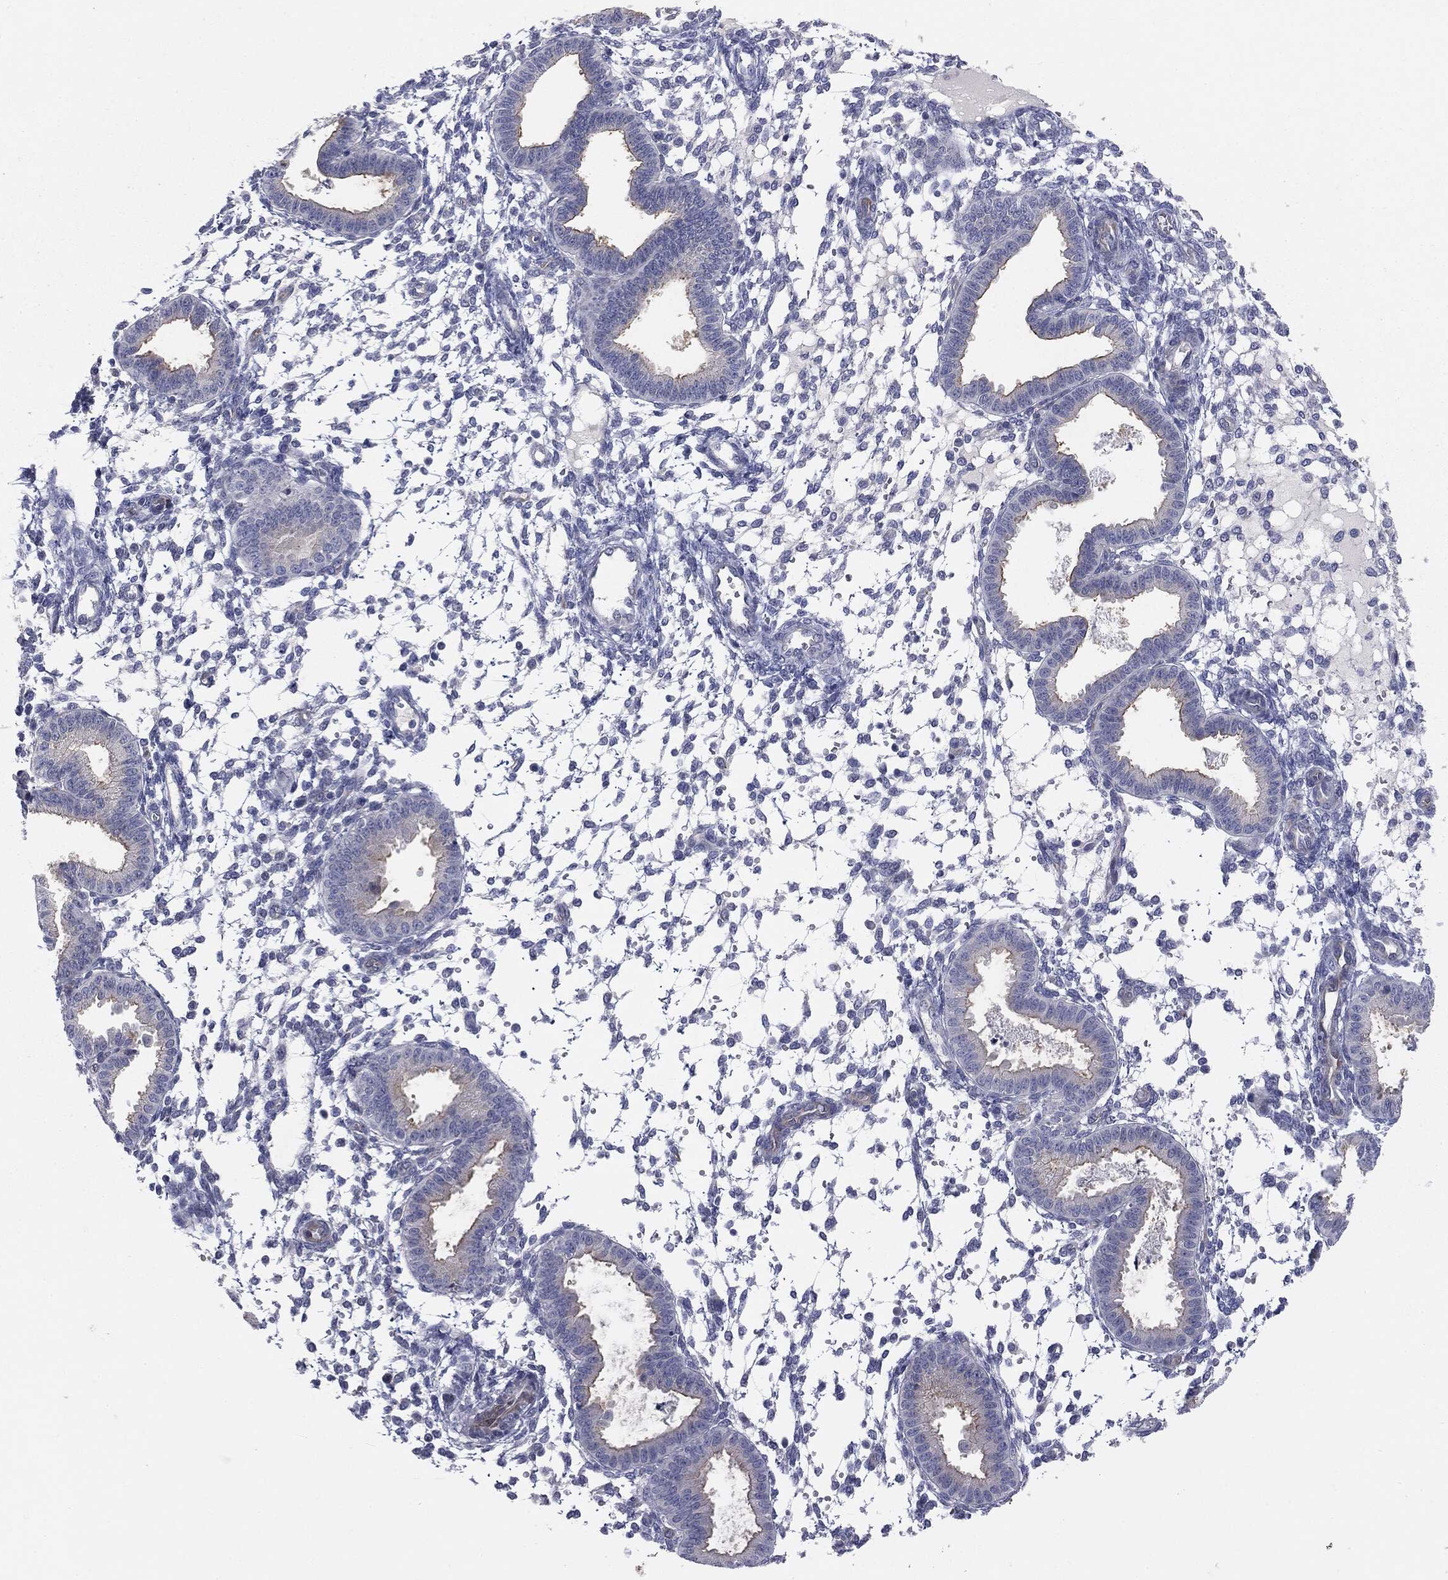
{"staining": {"intensity": "negative", "quantity": "none", "location": "none"}, "tissue": "endometrium", "cell_type": "Cells in endometrial stroma", "image_type": "normal", "snomed": [{"axis": "morphology", "description": "Normal tissue, NOS"}, {"axis": "topography", "description": "Endometrium"}], "caption": "IHC photomicrograph of normal endometrium: endometrium stained with DAB displays no significant protein expression in cells in endometrial stroma.", "gene": "KRT5", "patient": {"sex": "female", "age": 43}}